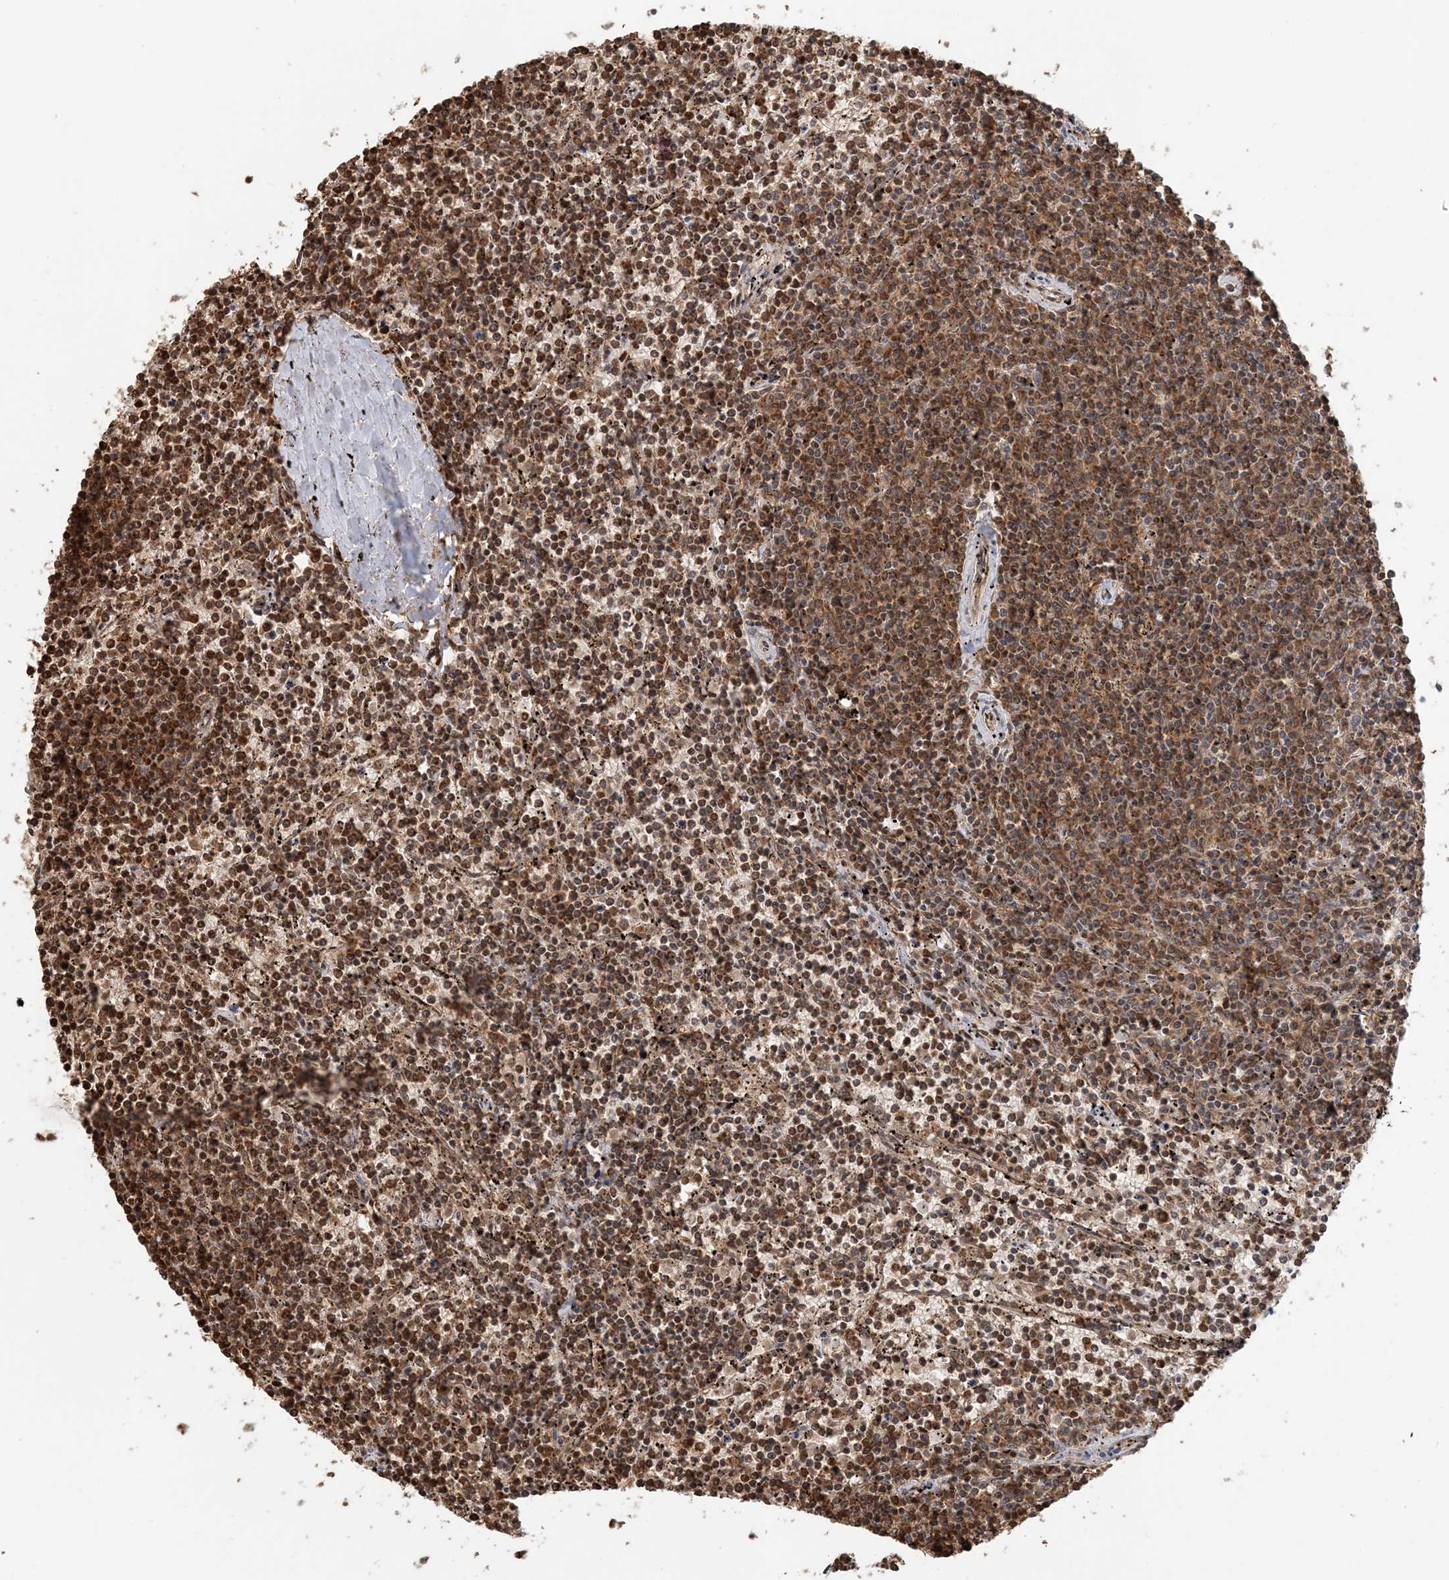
{"staining": {"intensity": "moderate", "quantity": ">75%", "location": "nuclear"}, "tissue": "lymphoma", "cell_type": "Tumor cells", "image_type": "cancer", "snomed": [{"axis": "morphology", "description": "Malignant lymphoma, non-Hodgkin's type, Low grade"}, {"axis": "topography", "description": "Spleen"}], "caption": "High-power microscopy captured an immunohistochemistry (IHC) histopathology image of lymphoma, revealing moderate nuclear positivity in about >75% of tumor cells.", "gene": "ARHGAP35", "patient": {"sex": "female", "age": 50}}